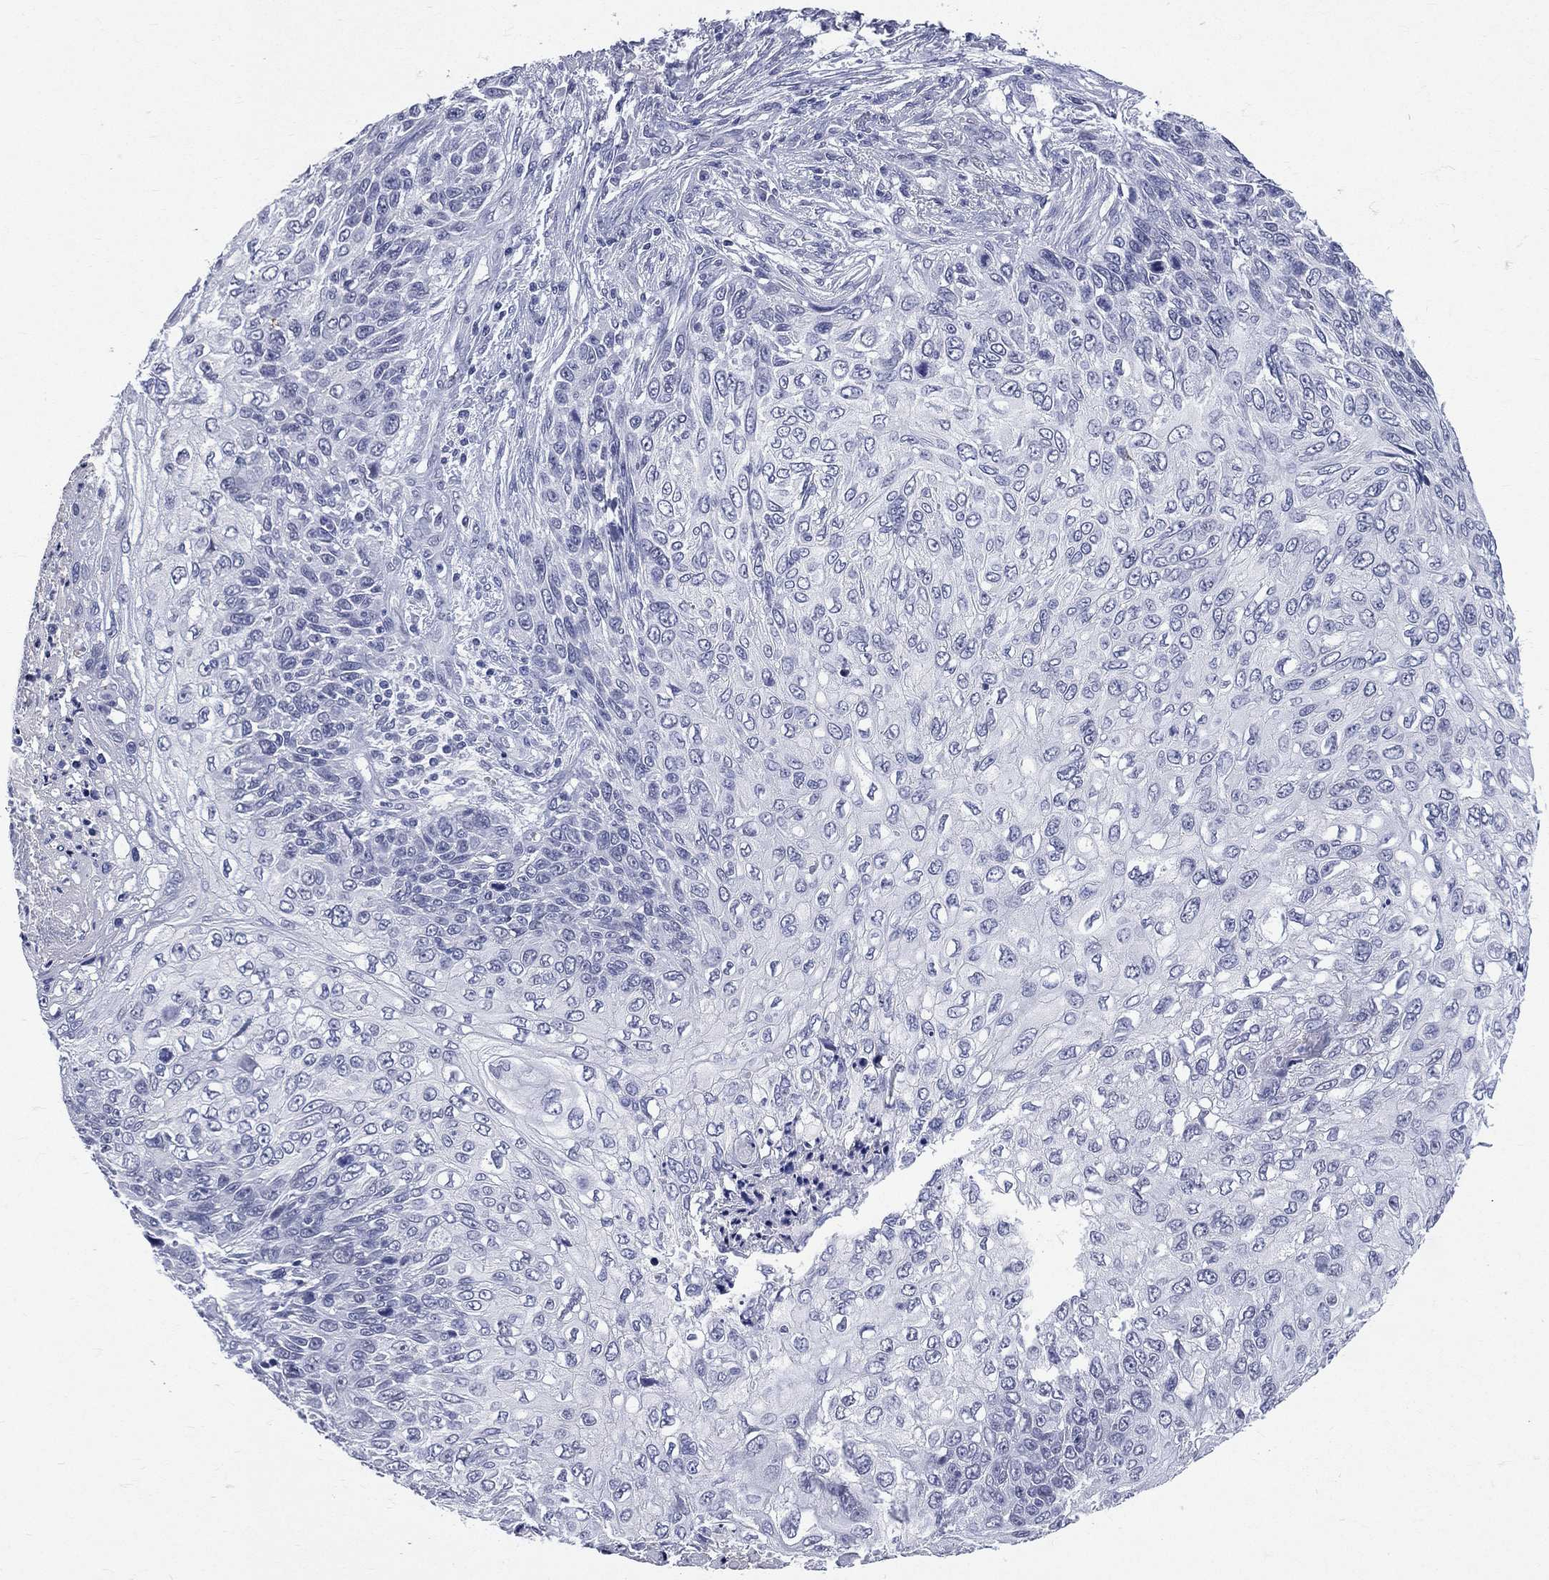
{"staining": {"intensity": "negative", "quantity": "none", "location": "none"}, "tissue": "skin cancer", "cell_type": "Tumor cells", "image_type": "cancer", "snomed": [{"axis": "morphology", "description": "Squamous cell carcinoma, NOS"}, {"axis": "topography", "description": "Skin"}], "caption": "Immunohistochemistry photomicrograph of human skin squamous cell carcinoma stained for a protein (brown), which displays no positivity in tumor cells.", "gene": "MLLT10", "patient": {"sex": "male", "age": 92}}